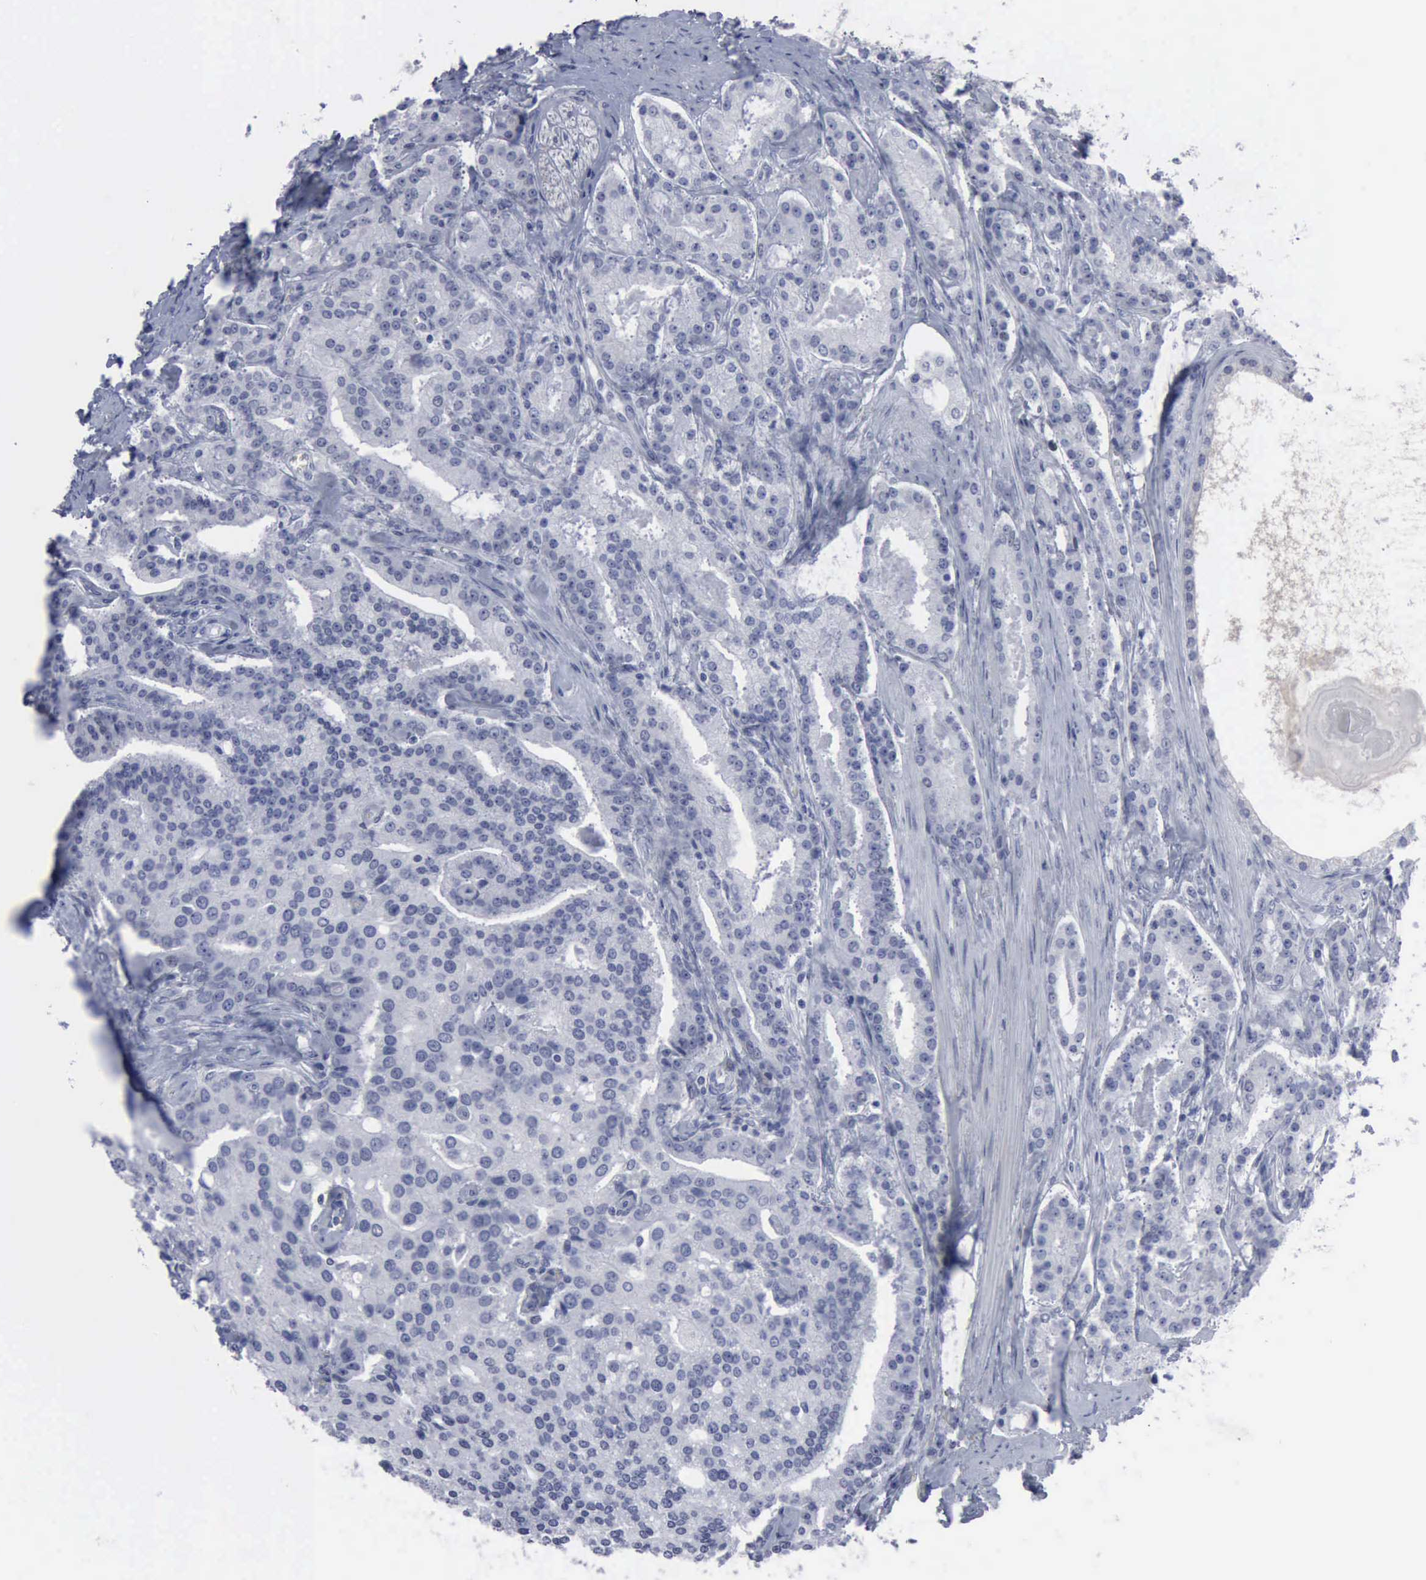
{"staining": {"intensity": "negative", "quantity": "none", "location": "none"}, "tissue": "prostate cancer", "cell_type": "Tumor cells", "image_type": "cancer", "snomed": [{"axis": "morphology", "description": "Adenocarcinoma, Medium grade"}, {"axis": "topography", "description": "Prostate"}], "caption": "An immunohistochemistry micrograph of prostate cancer is shown. There is no staining in tumor cells of prostate cancer.", "gene": "MCM5", "patient": {"sex": "male", "age": 72}}